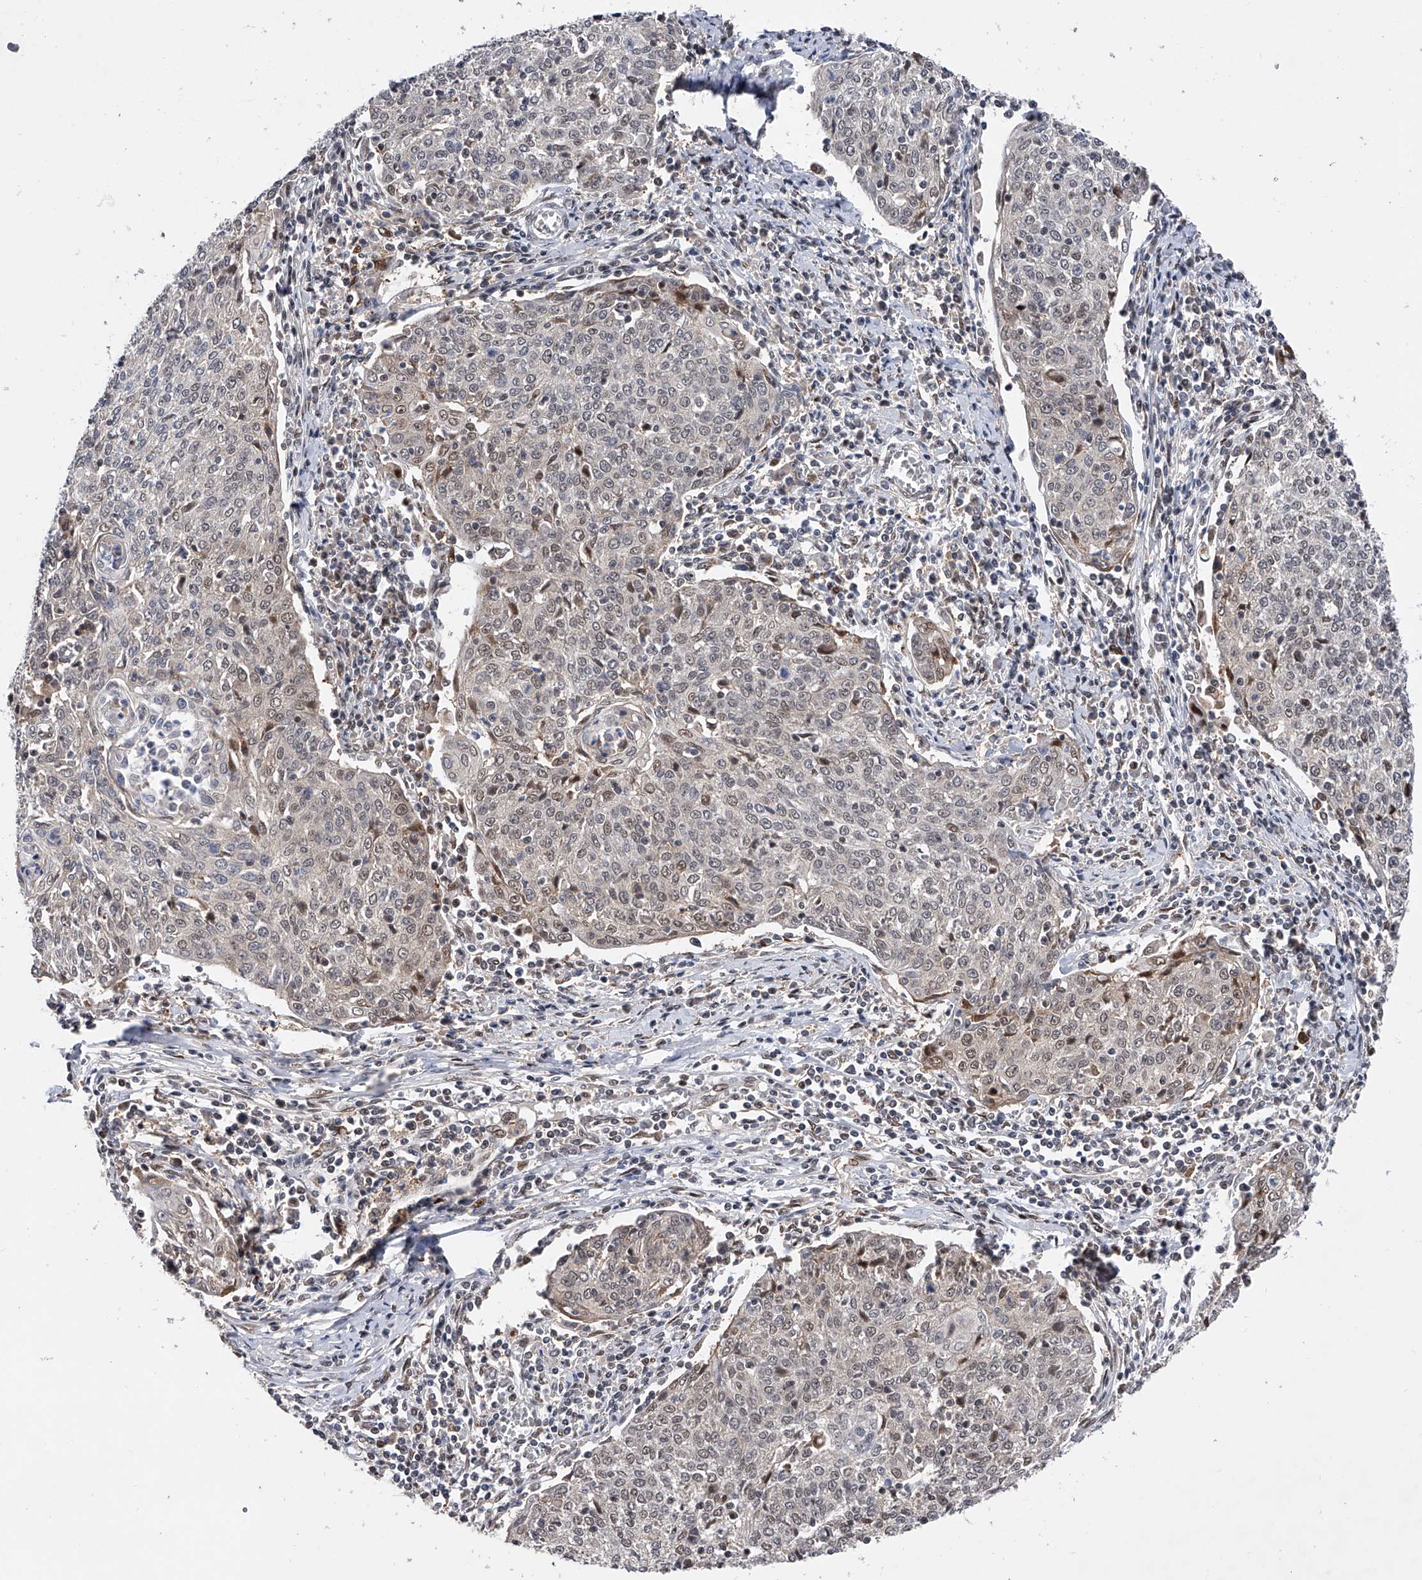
{"staining": {"intensity": "negative", "quantity": "none", "location": "none"}, "tissue": "cervical cancer", "cell_type": "Tumor cells", "image_type": "cancer", "snomed": [{"axis": "morphology", "description": "Squamous cell carcinoma, NOS"}, {"axis": "topography", "description": "Cervix"}], "caption": "High magnification brightfield microscopy of squamous cell carcinoma (cervical) stained with DAB (3,3'-diaminobenzidine) (brown) and counterstained with hematoxylin (blue): tumor cells show no significant positivity.", "gene": "RWDD2A", "patient": {"sex": "female", "age": 48}}